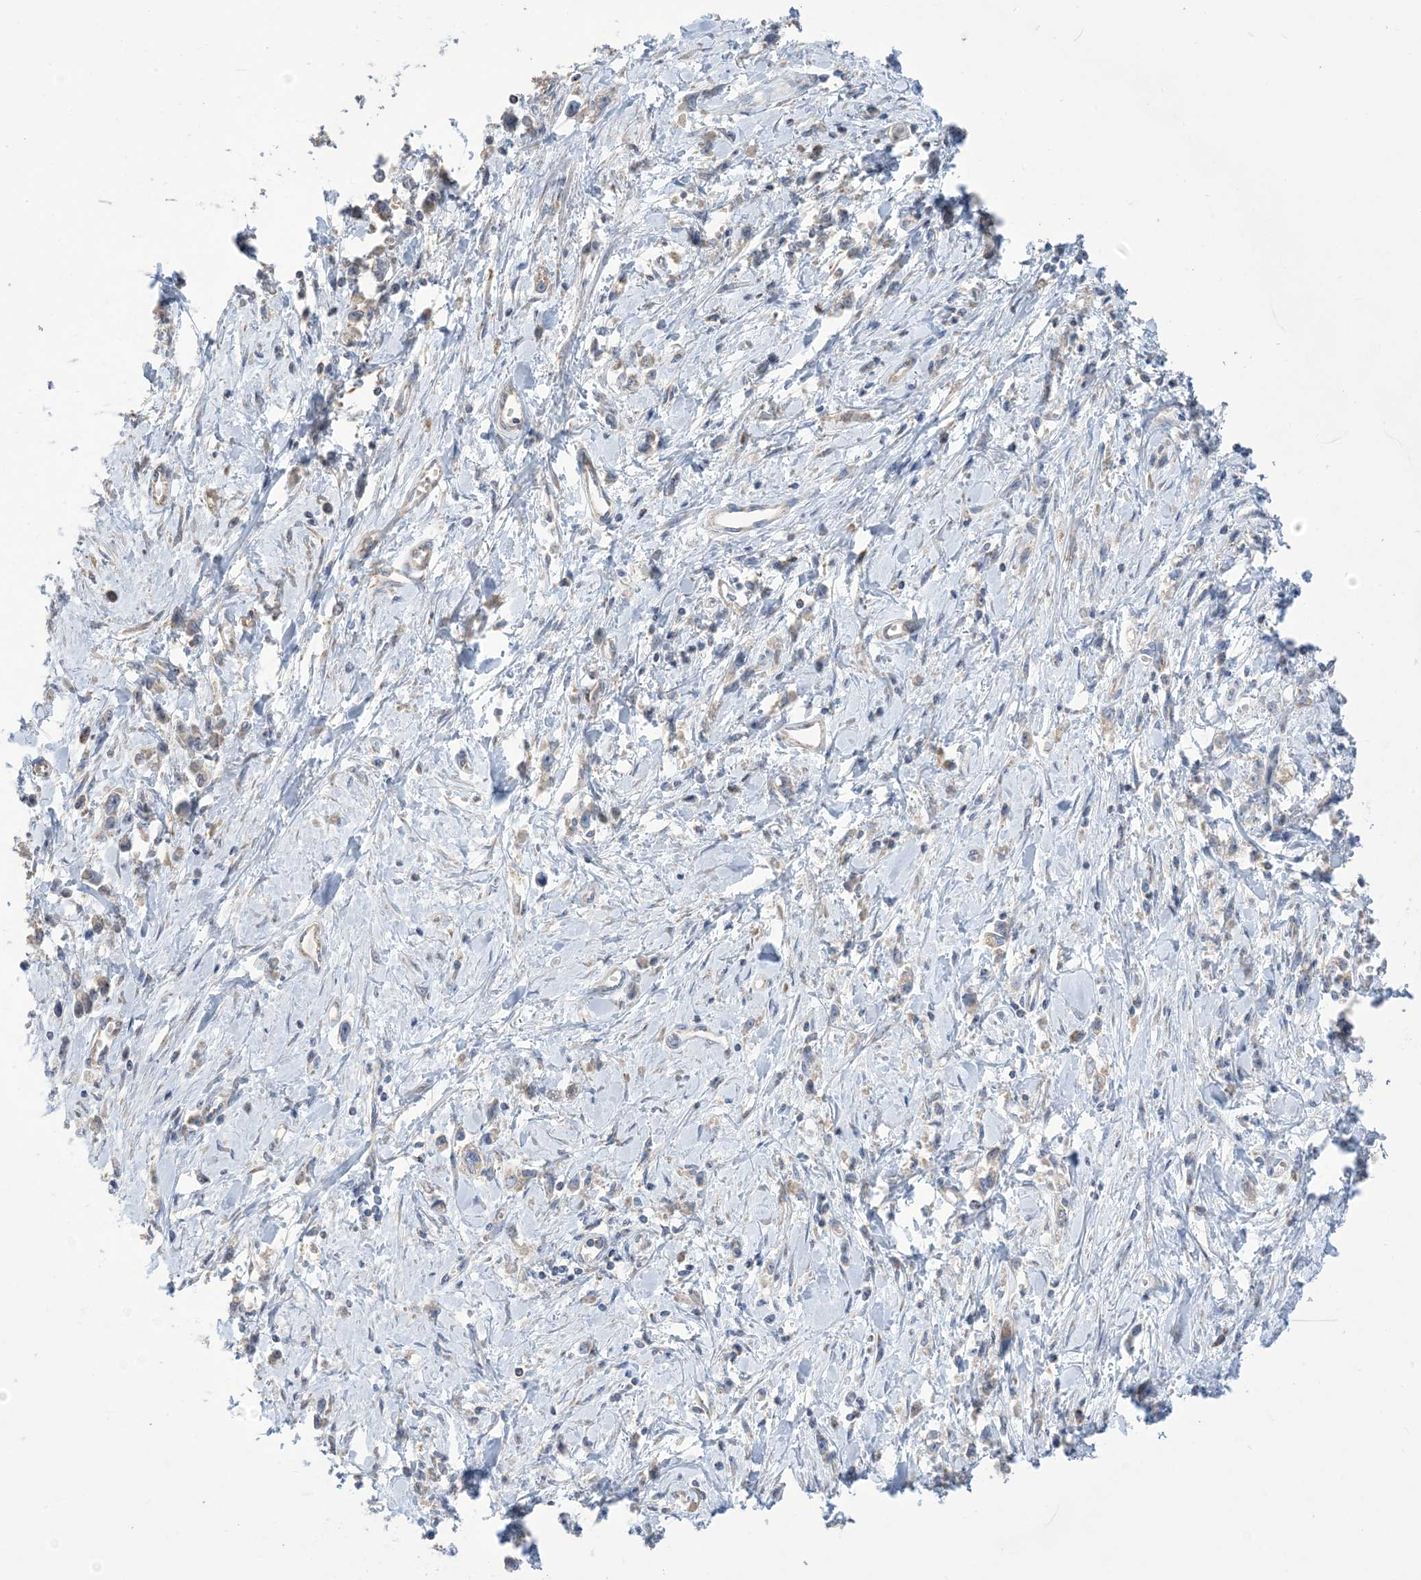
{"staining": {"intensity": "negative", "quantity": "none", "location": "none"}, "tissue": "stomach cancer", "cell_type": "Tumor cells", "image_type": "cancer", "snomed": [{"axis": "morphology", "description": "Adenocarcinoma, NOS"}, {"axis": "topography", "description": "Stomach"}], "caption": "An image of human stomach adenocarcinoma is negative for staining in tumor cells.", "gene": "CLEC16A", "patient": {"sex": "female", "age": 76}}